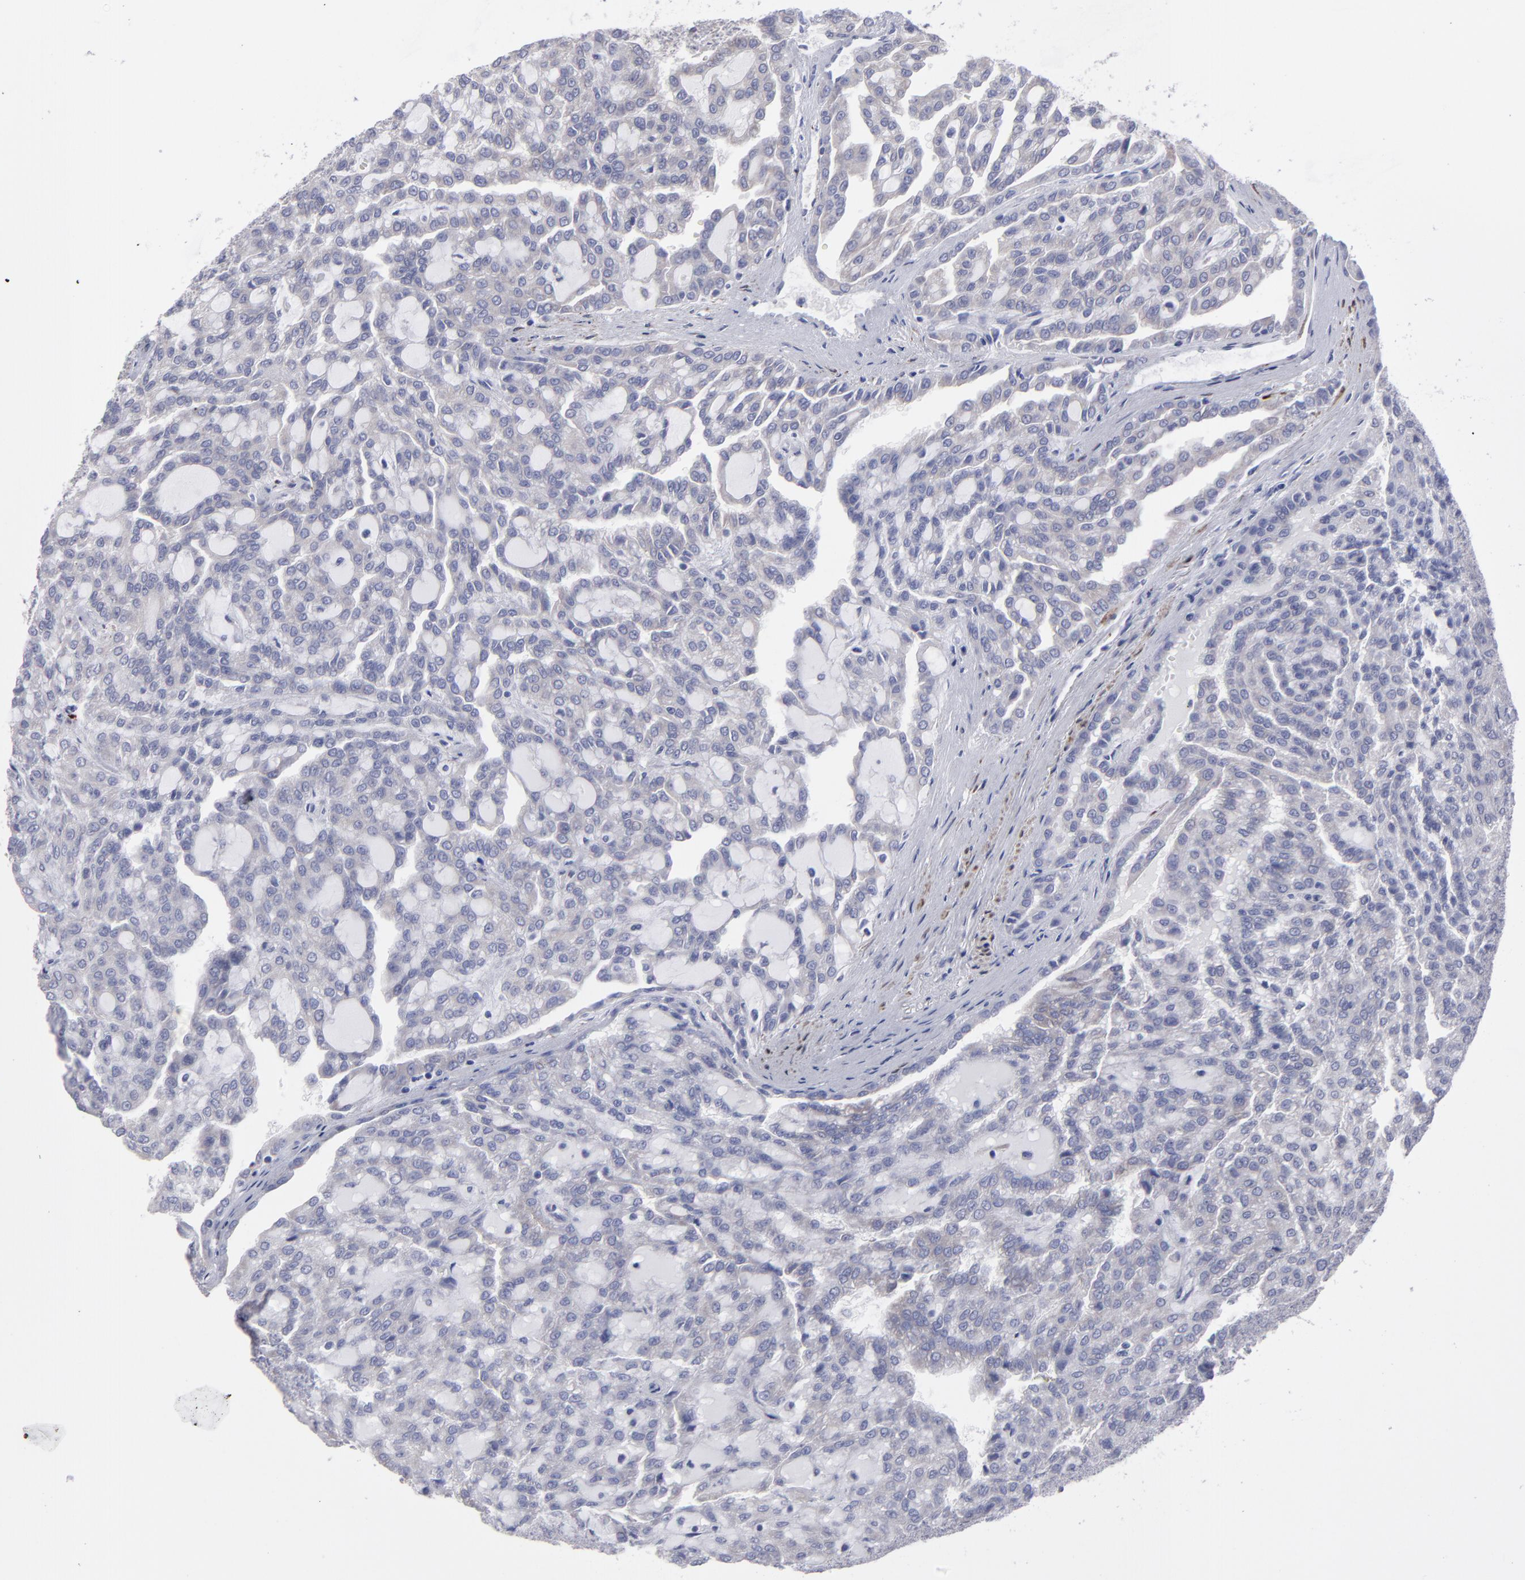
{"staining": {"intensity": "negative", "quantity": "none", "location": "none"}, "tissue": "renal cancer", "cell_type": "Tumor cells", "image_type": "cancer", "snomed": [{"axis": "morphology", "description": "Adenocarcinoma, NOS"}, {"axis": "topography", "description": "Kidney"}], "caption": "Protein analysis of renal cancer (adenocarcinoma) exhibits no significant expression in tumor cells.", "gene": "SLMAP", "patient": {"sex": "male", "age": 63}}